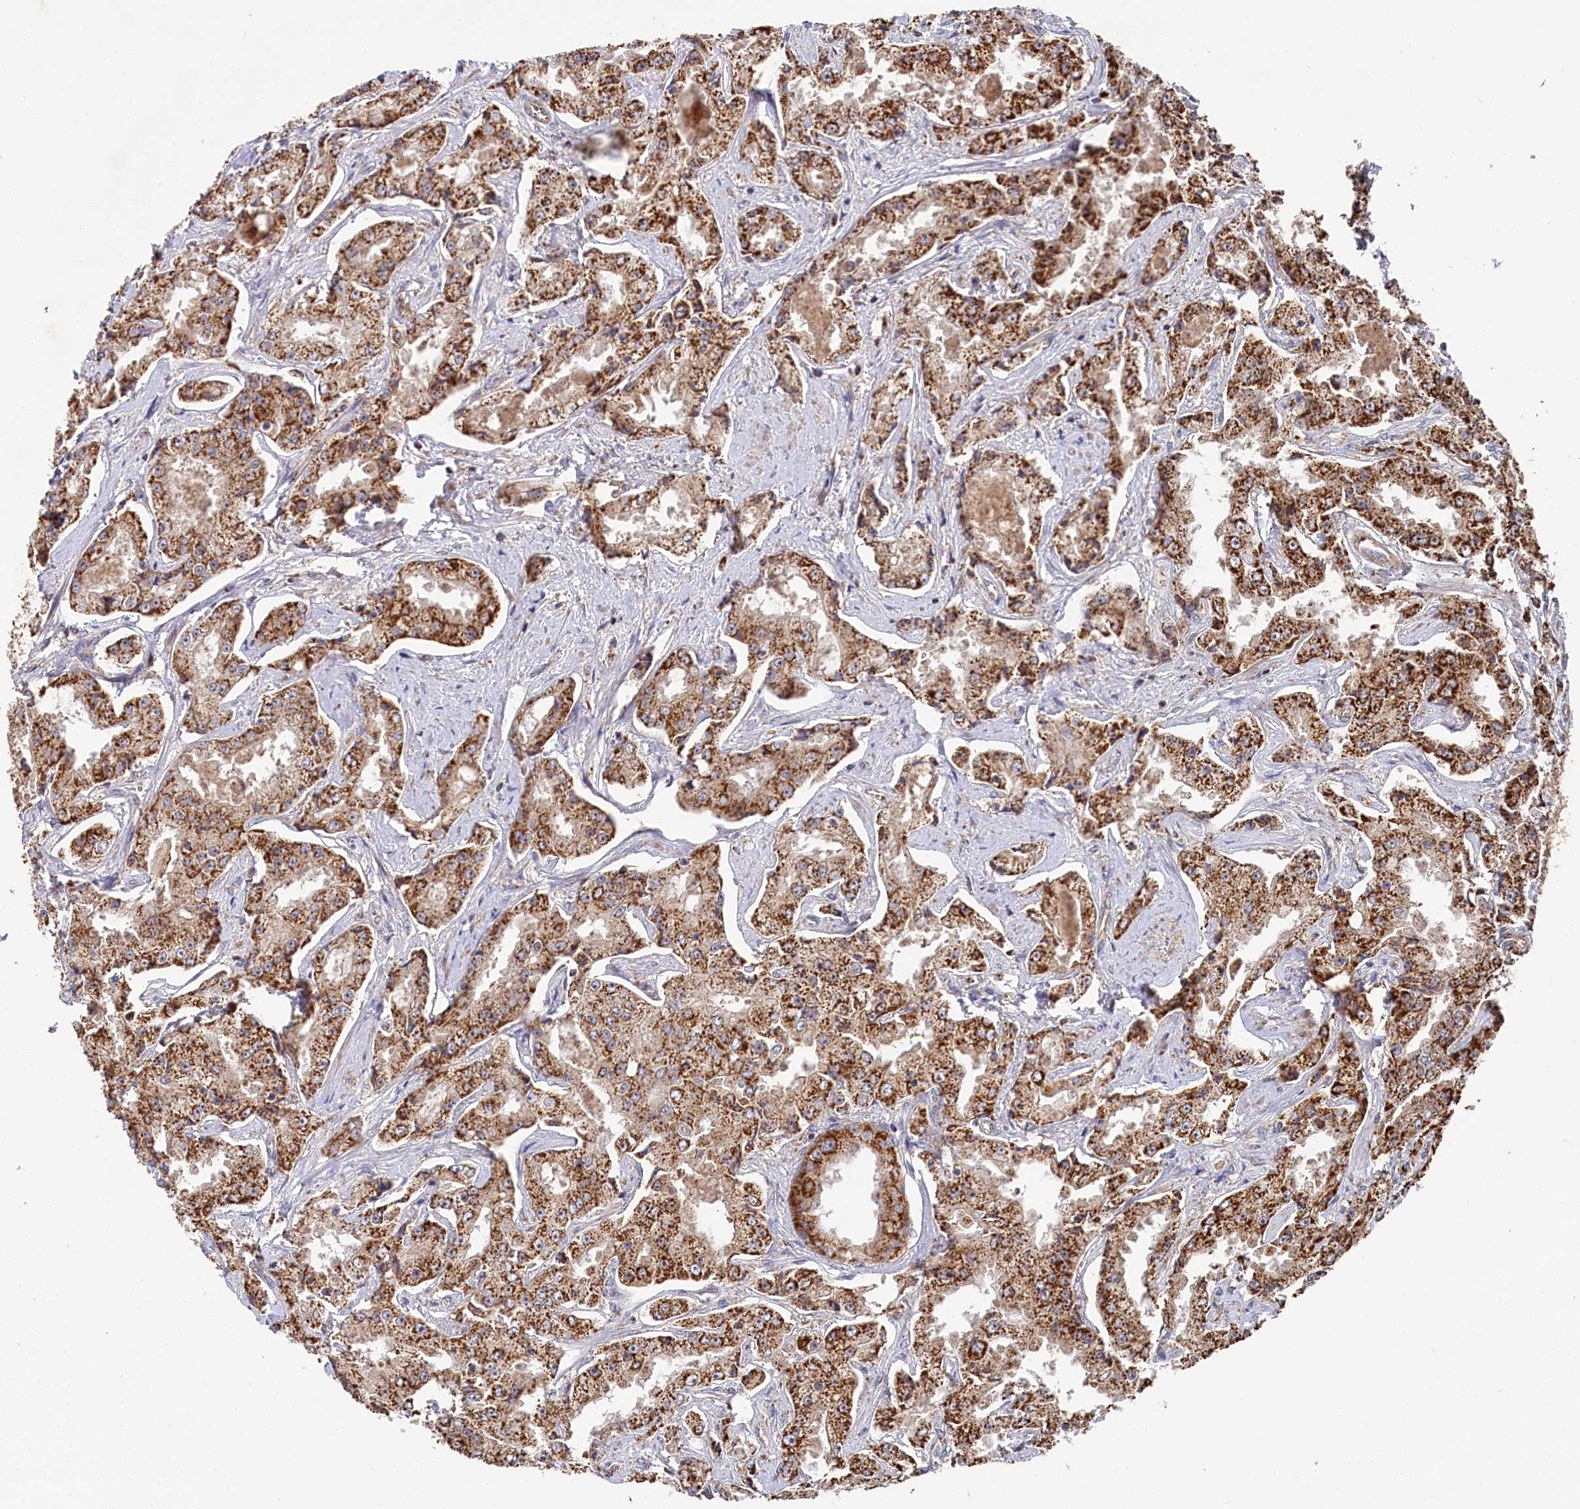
{"staining": {"intensity": "strong", "quantity": ">75%", "location": "cytoplasmic/membranous"}, "tissue": "prostate cancer", "cell_type": "Tumor cells", "image_type": "cancer", "snomed": [{"axis": "morphology", "description": "Adenocarcinoma, High grade"}, {"axis": "topography", "description": "Prostate"}], "caption": "A photomicrograph of human high-grade adenocarcinoma (prostate) stained for a protein shows strong cytoplasmic/membranous brown staining in tumor cells.", "gene": "HAUS2", "patient": {"sex": "male", "age": 73}}